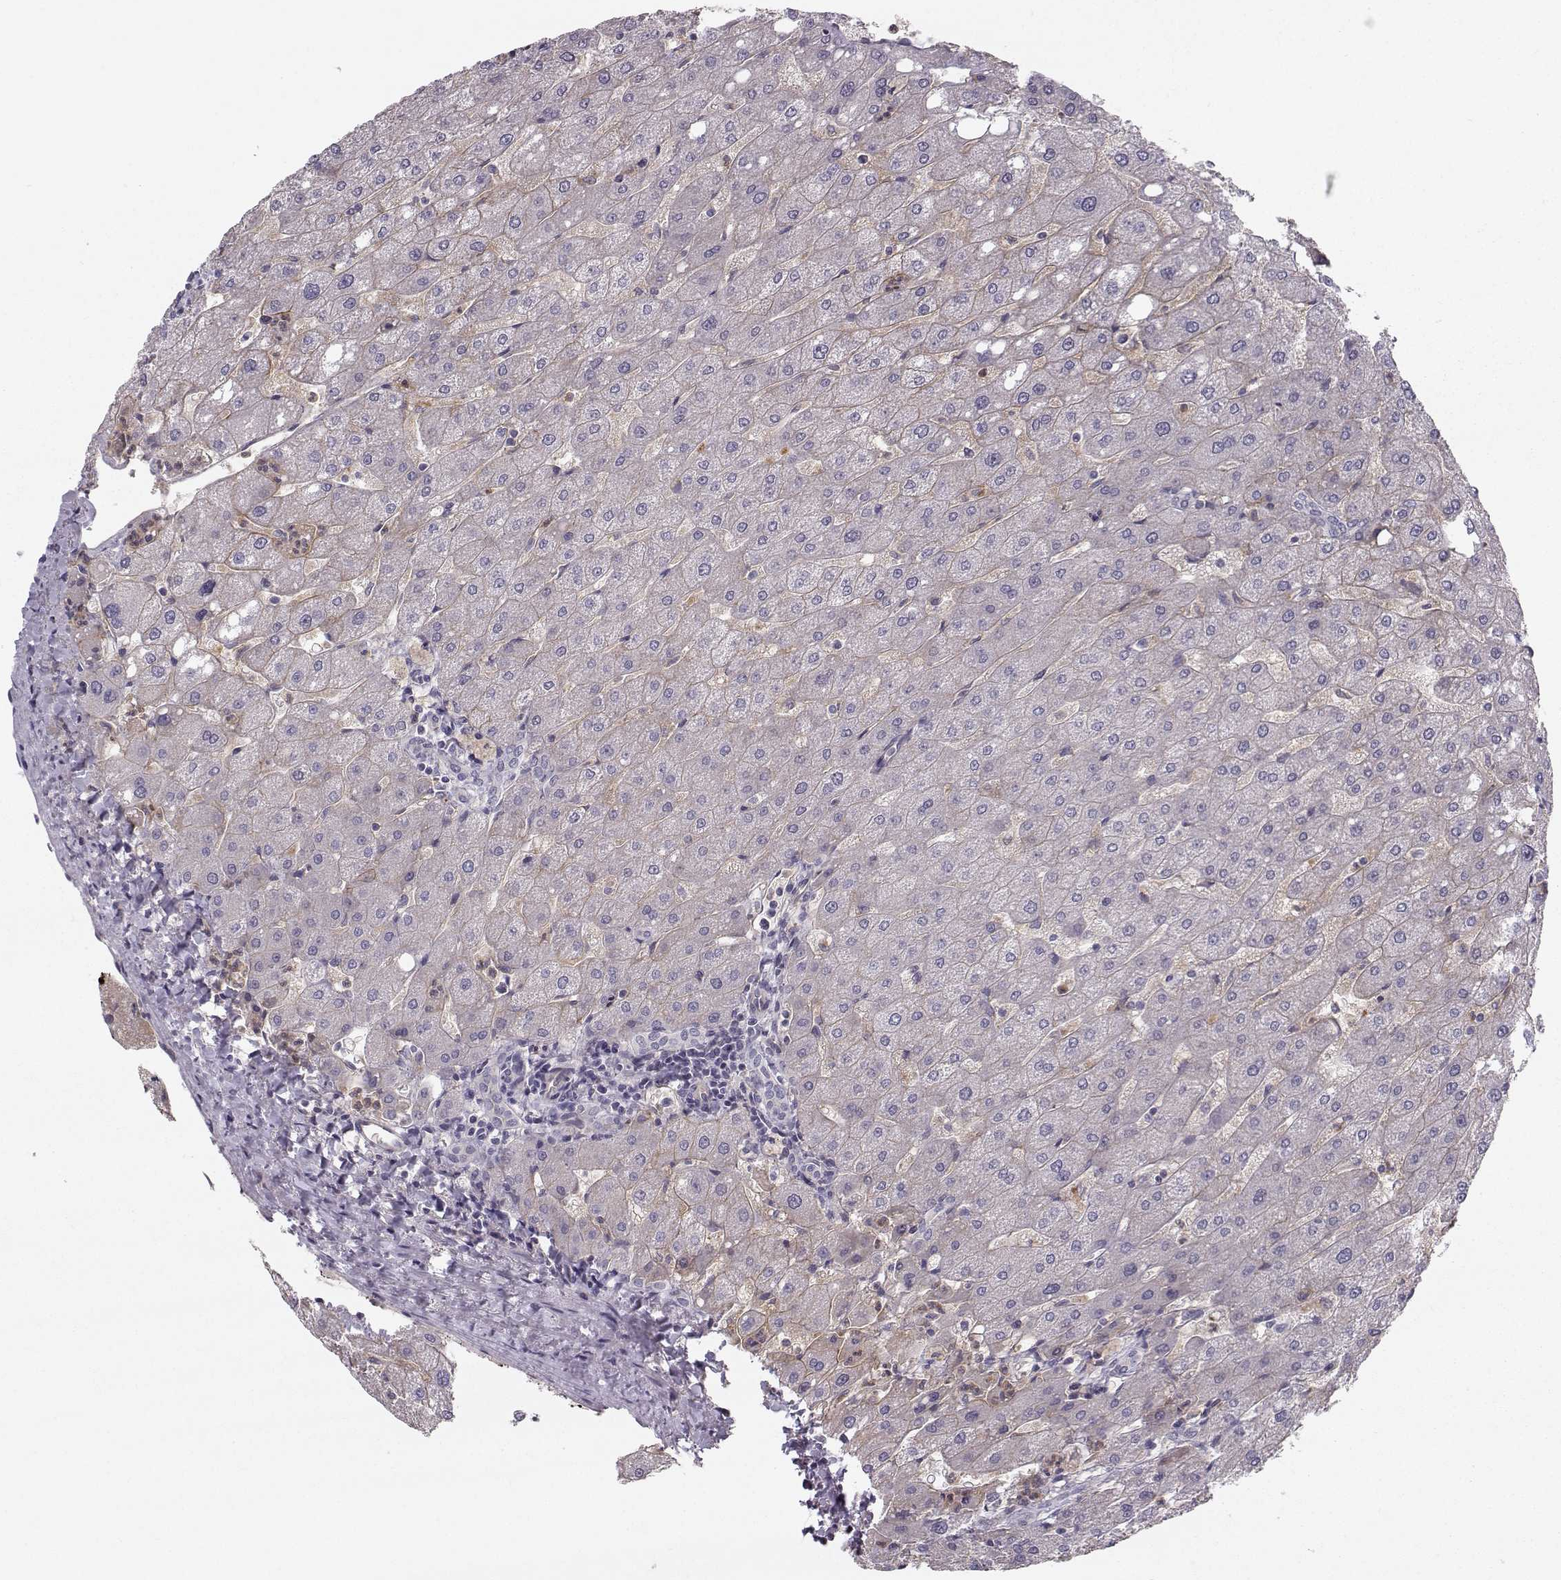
{"staining": {"intensity": "negative", "quantity": "none", "location": "none"}, "tissue": "liver", "cell_type": "Cholangiocytes", "image_type": "normal", "snomed": [{"axis": "morphology", "description": "Normal tissue, NOS"}, {"axis": "topography", "description": "Liver"}], "caption": "The image displays no staining of cholangiocytes in unremarkable liver. (DAB IHC with hematoxylin counter stain).", "gene": "OPRD1", "patient": {"sex": "male", "age": 67}}